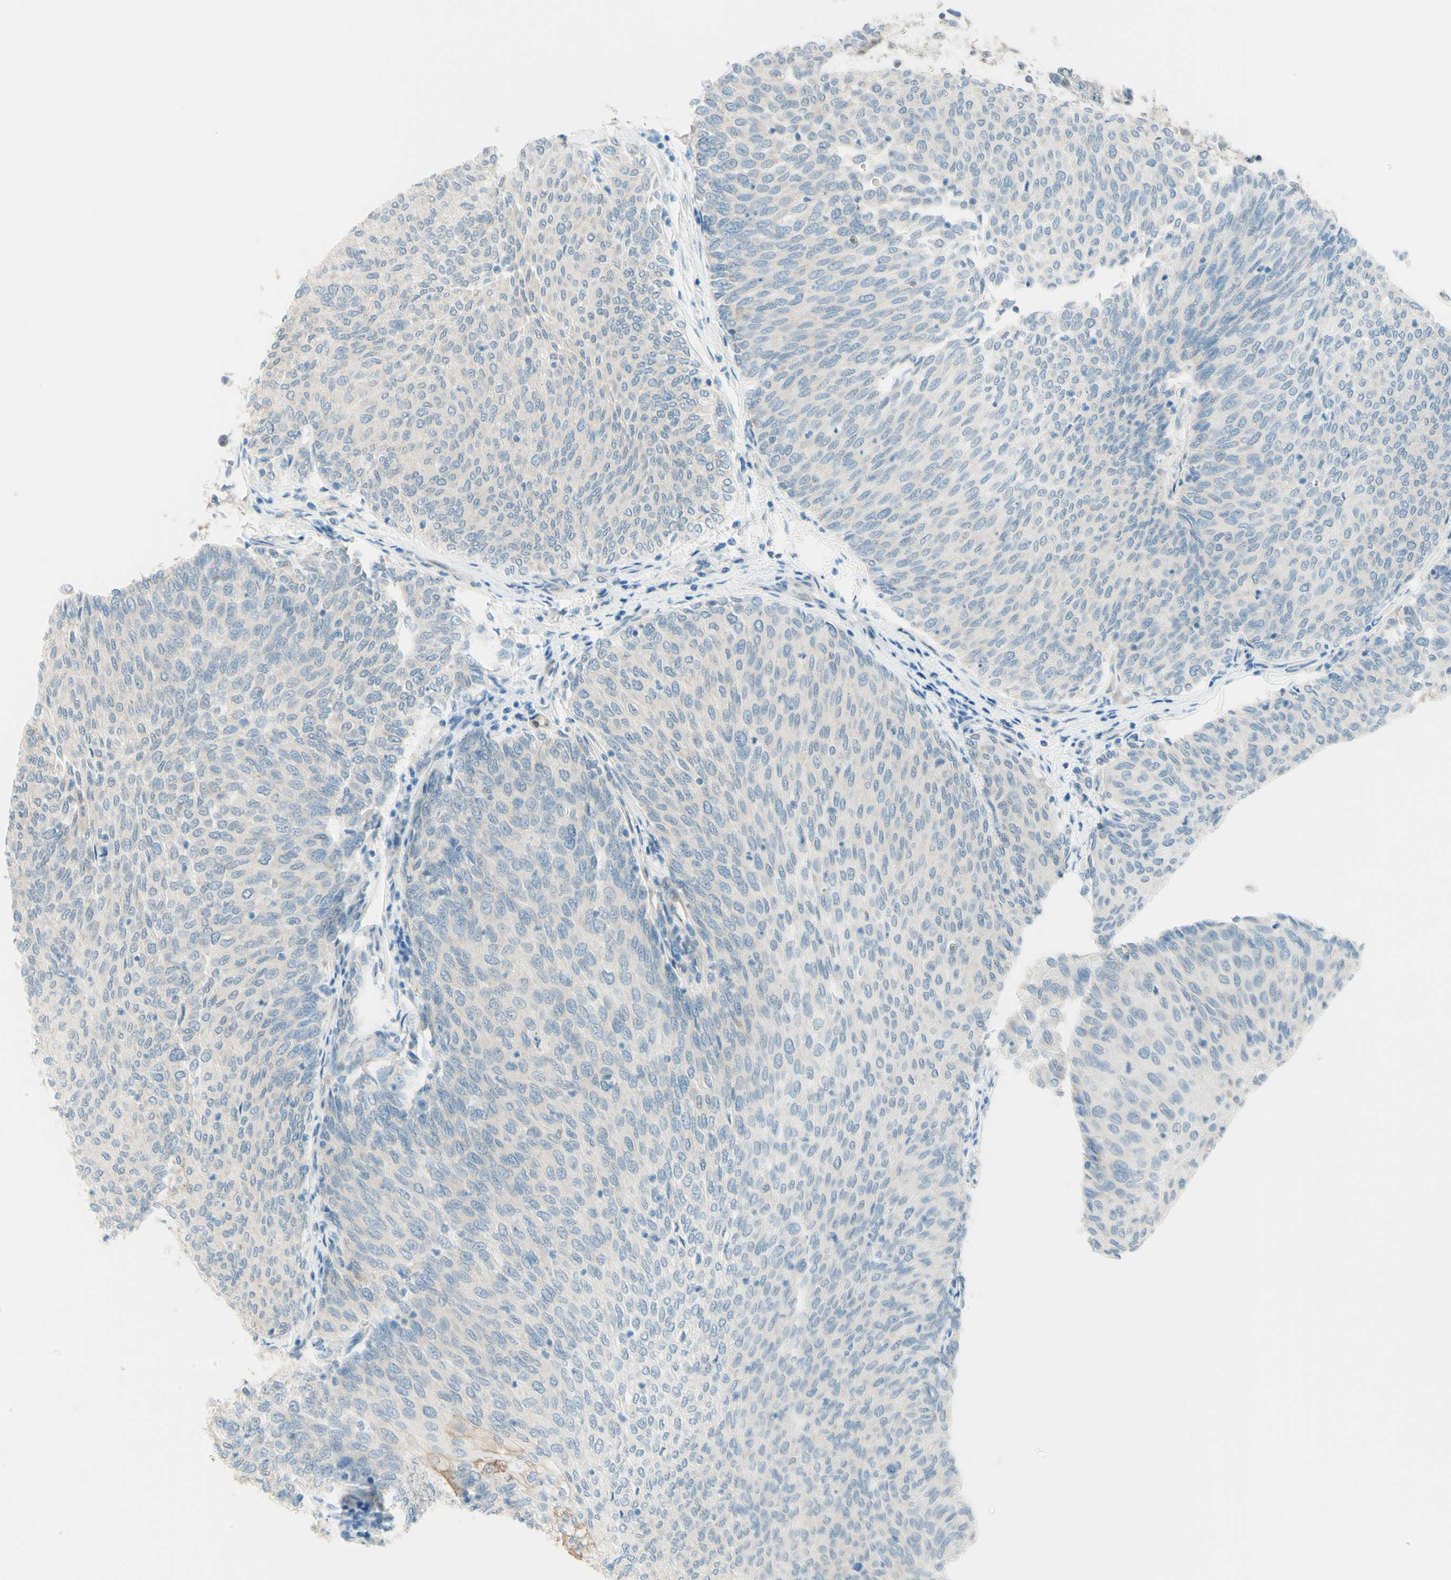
{"staining": {"intensity": "negative", "quantity": "none", "location": "none"}, "tissue": "urothelial cancer", "cell_type": "Tumor cells", "image_type": "cancer", "snomed": [{"axis": "morphology", "description": "Urothelial carcinoma, Low grade"}, {"axis": "topography", "description": "Urinary bladder"}], "caption": "The histopathology image demonstrates no staining of tumor cells in urothelial cancer.", "gene": "JPH1", "patient": {"sex": "female", "age": 79}}